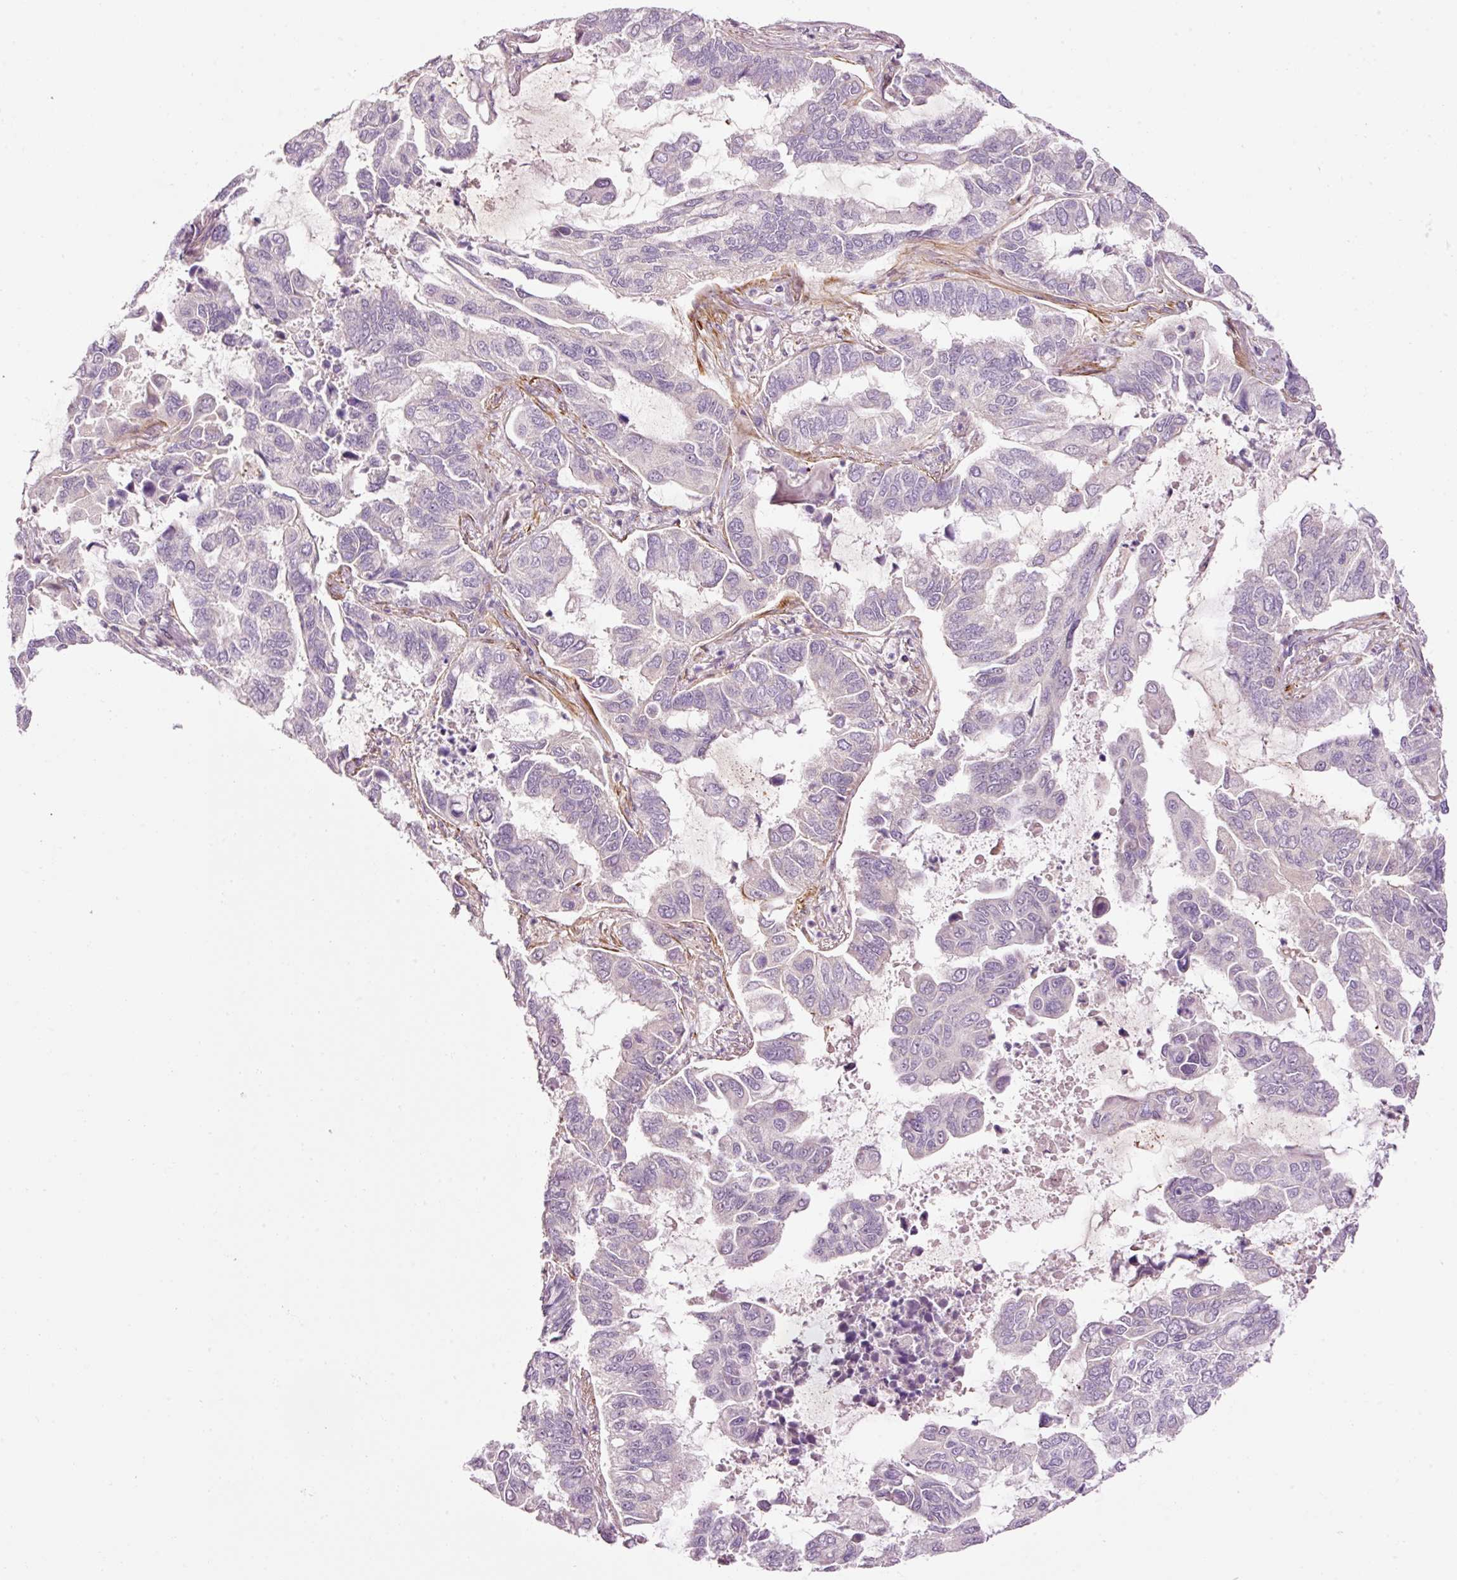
{"staining": {"intensity": "negative", "quantity": "none", "location": "none"}, "tissue": "lung cancer", "cell_type": "Tumor cells", "image_type": "cancer", "snomed": [{"axis": "morphology", "description": "Adenocarcinoma, NOS"}, {"axis": "topography", "description": "Lung"}], "caption": "Lung cancer was stained to show a protein in brown. There is no significant positivity in tumor cells.", "gene": "ANKRD20A1", "patient": {"sex": "male", "age": 64}}